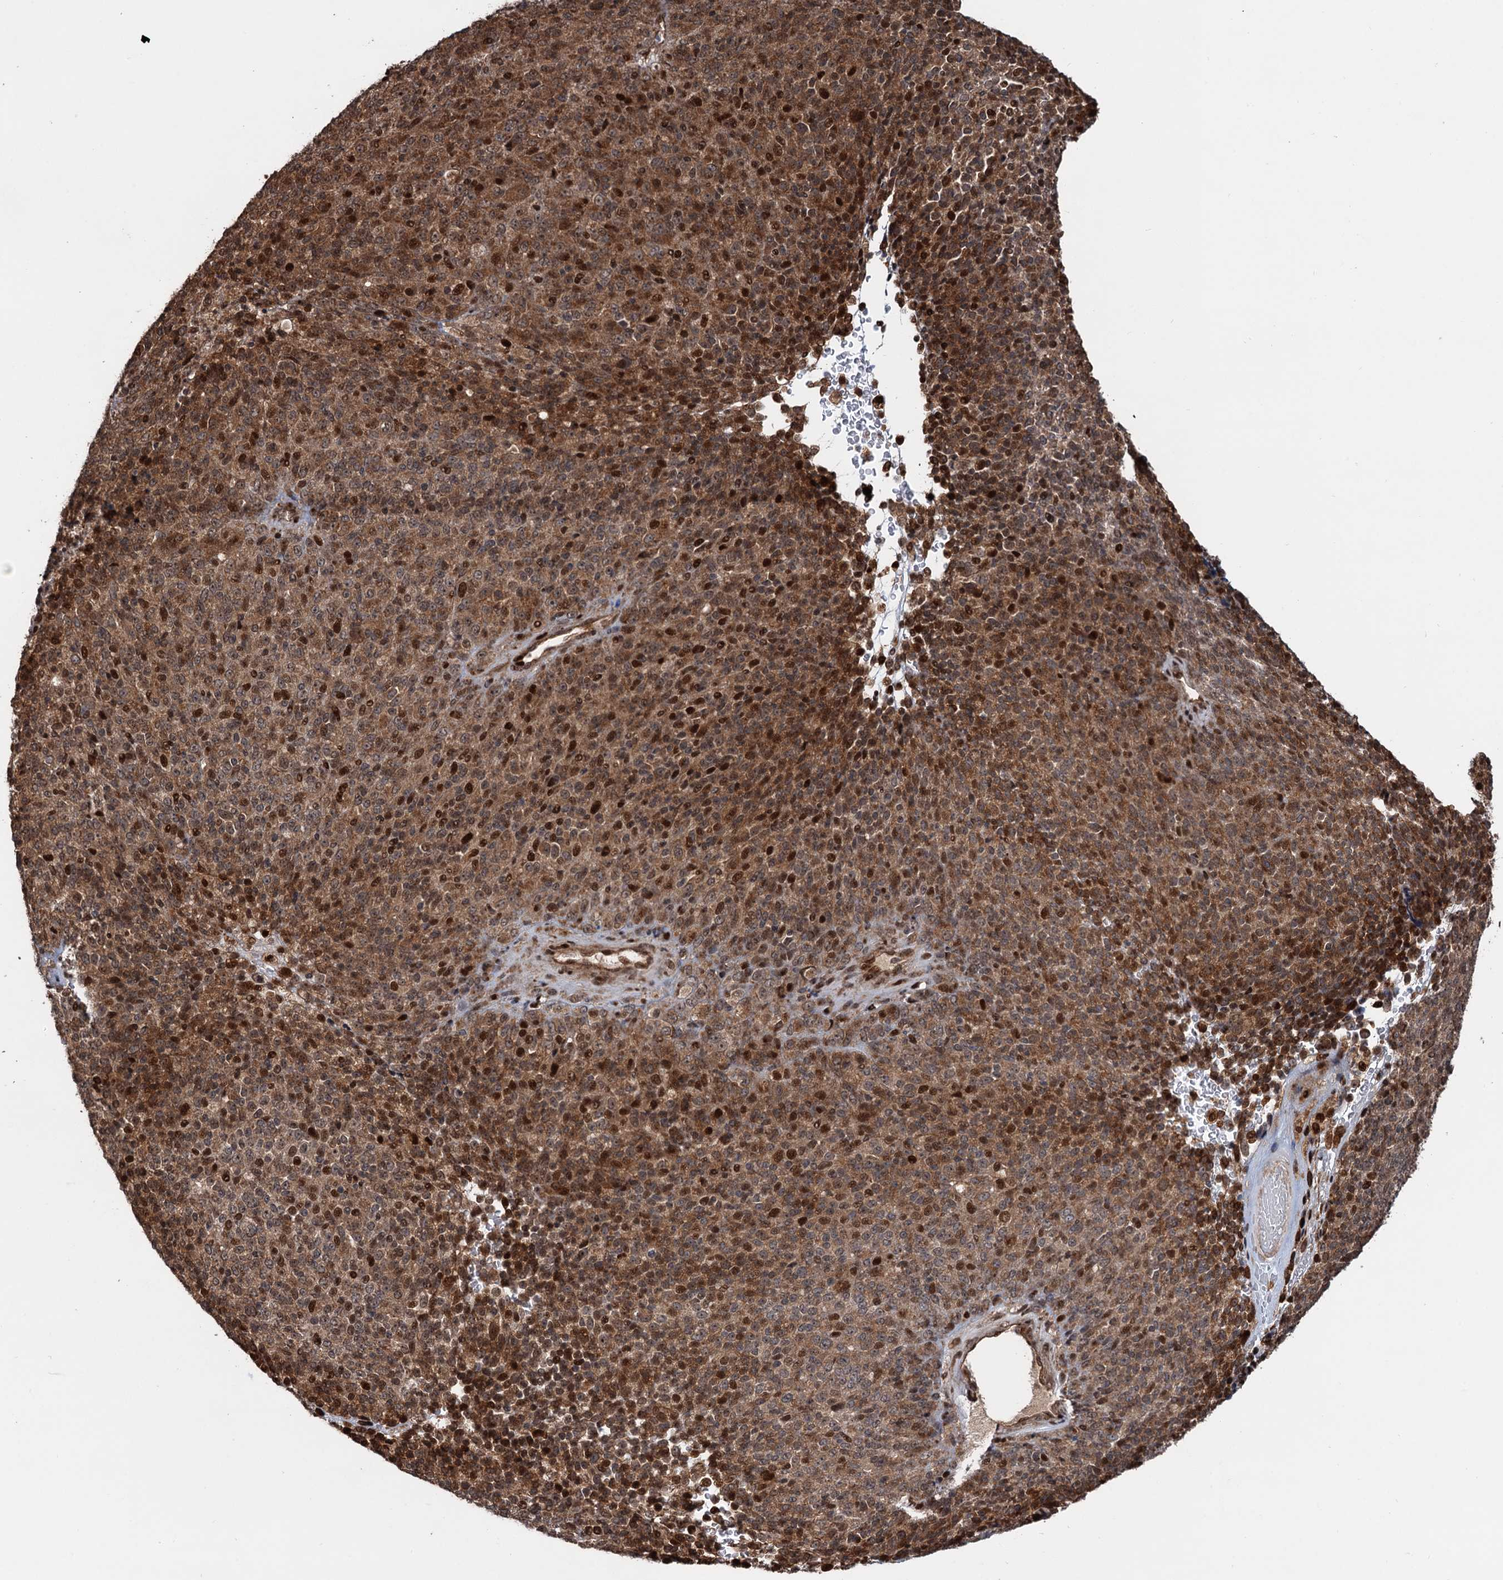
{"staining": {"intensity": "strong", "quantity": "25%-75%", "location": "cytoplasmic/membranous,nuclear"}, "tissue": "melanoma", "cell_type": "Tumor cells", "image_type": "cancer", "snomed": [{"axis": "morphology", "description": "Malignant melanoma, Metastatic site"}, {"axis": "topography", "description": "Brain"}], "caption": "This micrograph exhibits melanoma stained with immunohistochemistry to label a protein in brown. The cytoplasmic/membranous and nuclear of tumor cells show strong positivity for the protein. Nuclei are counter-stained blue.", "gene": "SNRNP25", "patient": {"sex": "female", "age": 56}}